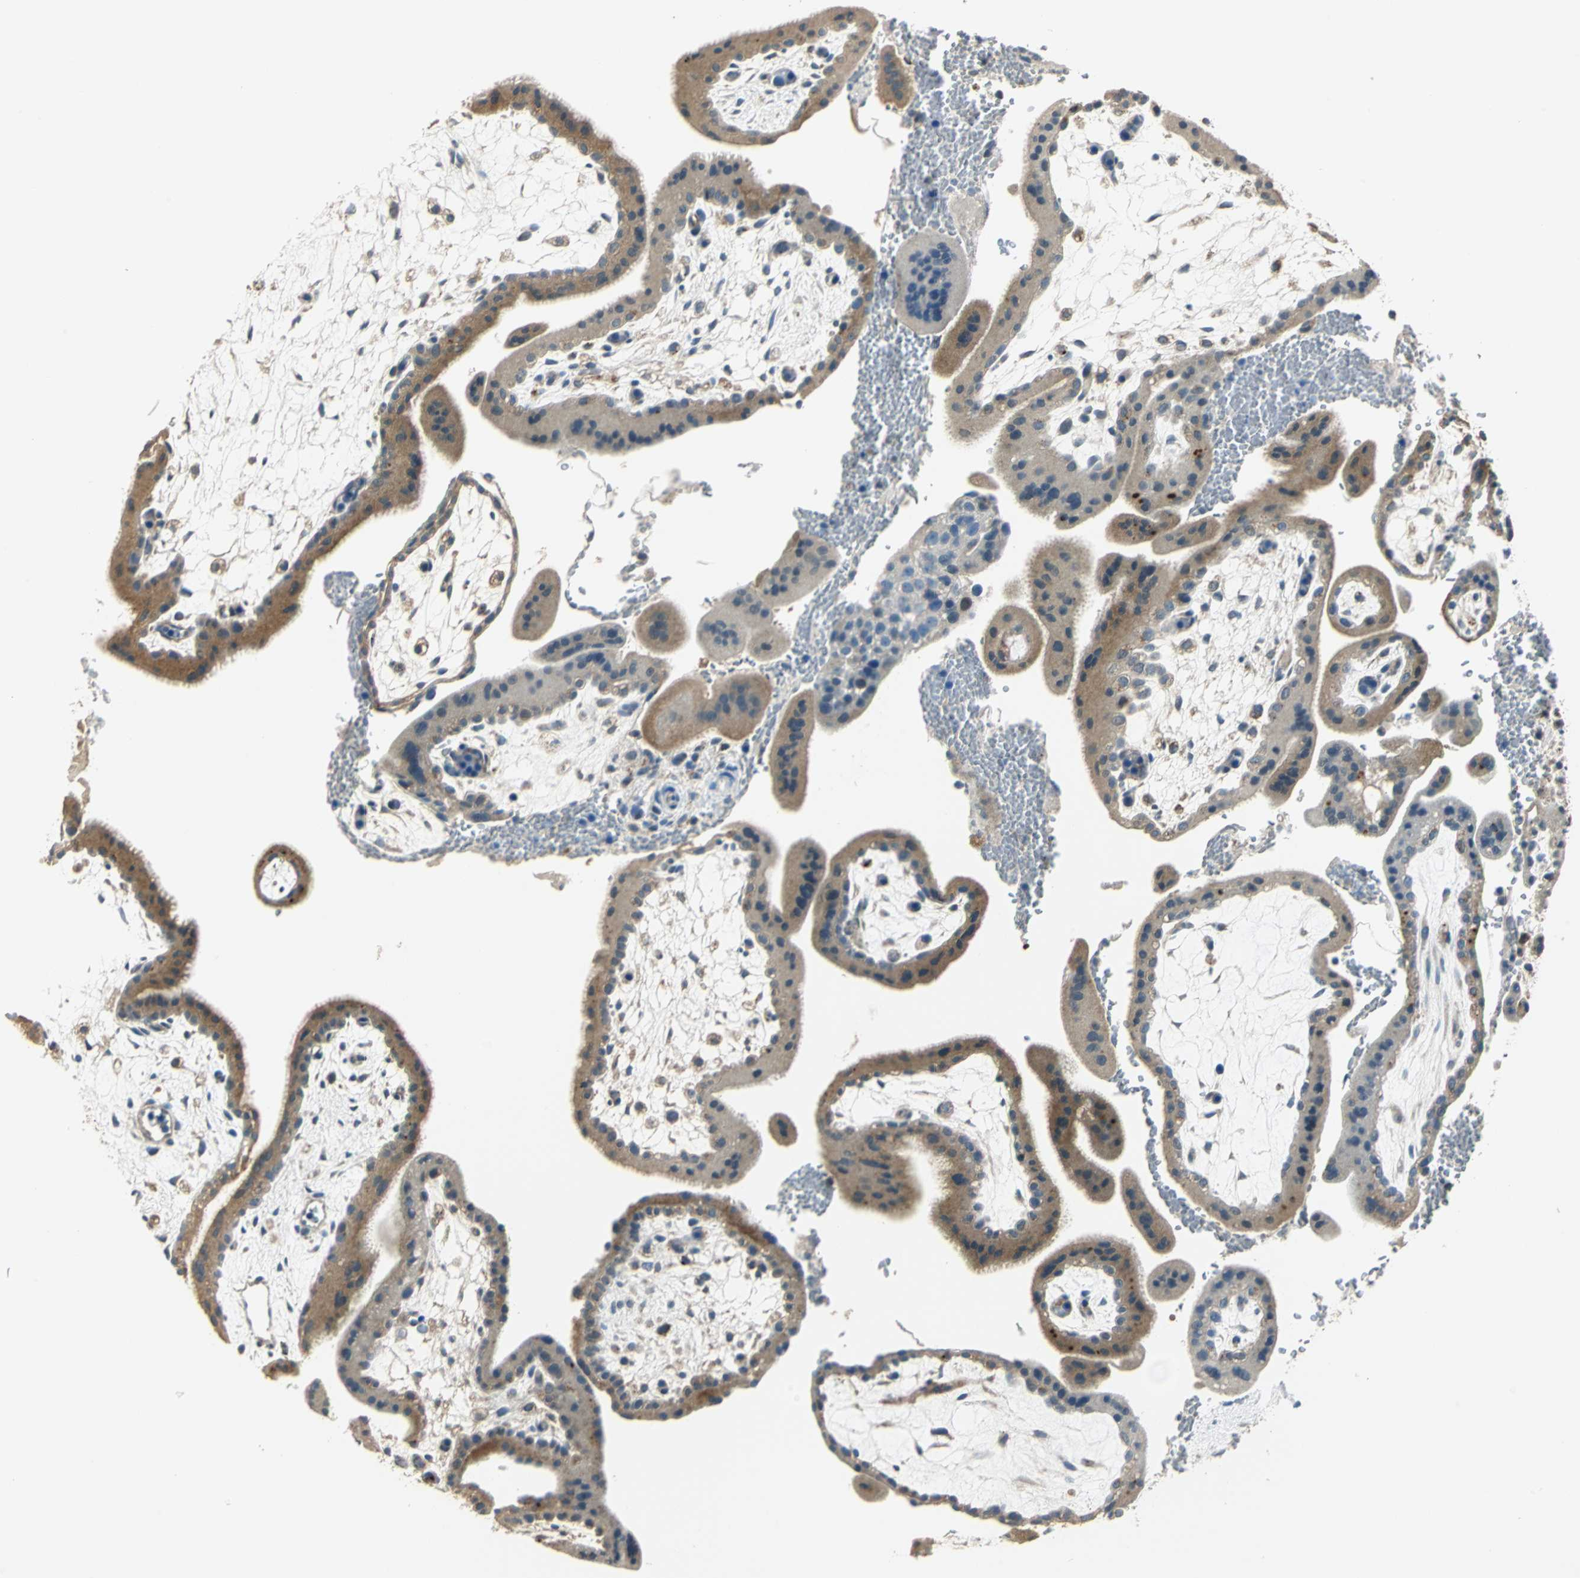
{"staining": {"intensity": "weak", "quantity": ">75%", "location": "cytoplasmic/membranous"}, "tissue": "placenta", "cell_type": "Decidual cells", "image_type": "normal", "snomed": [{"axis": "morphology", "description": "Normal tissue, NOS"}, {"axis": "topography", "description": "Placenta"}], "caption": "Brown immunohistochemical staining in normal human placenta shows weak cytoplasmic/membranous positivity in approximately >75% of decidual cells.", "gene": "NIT1", "patient": {"sex": "female", "age": 35}}